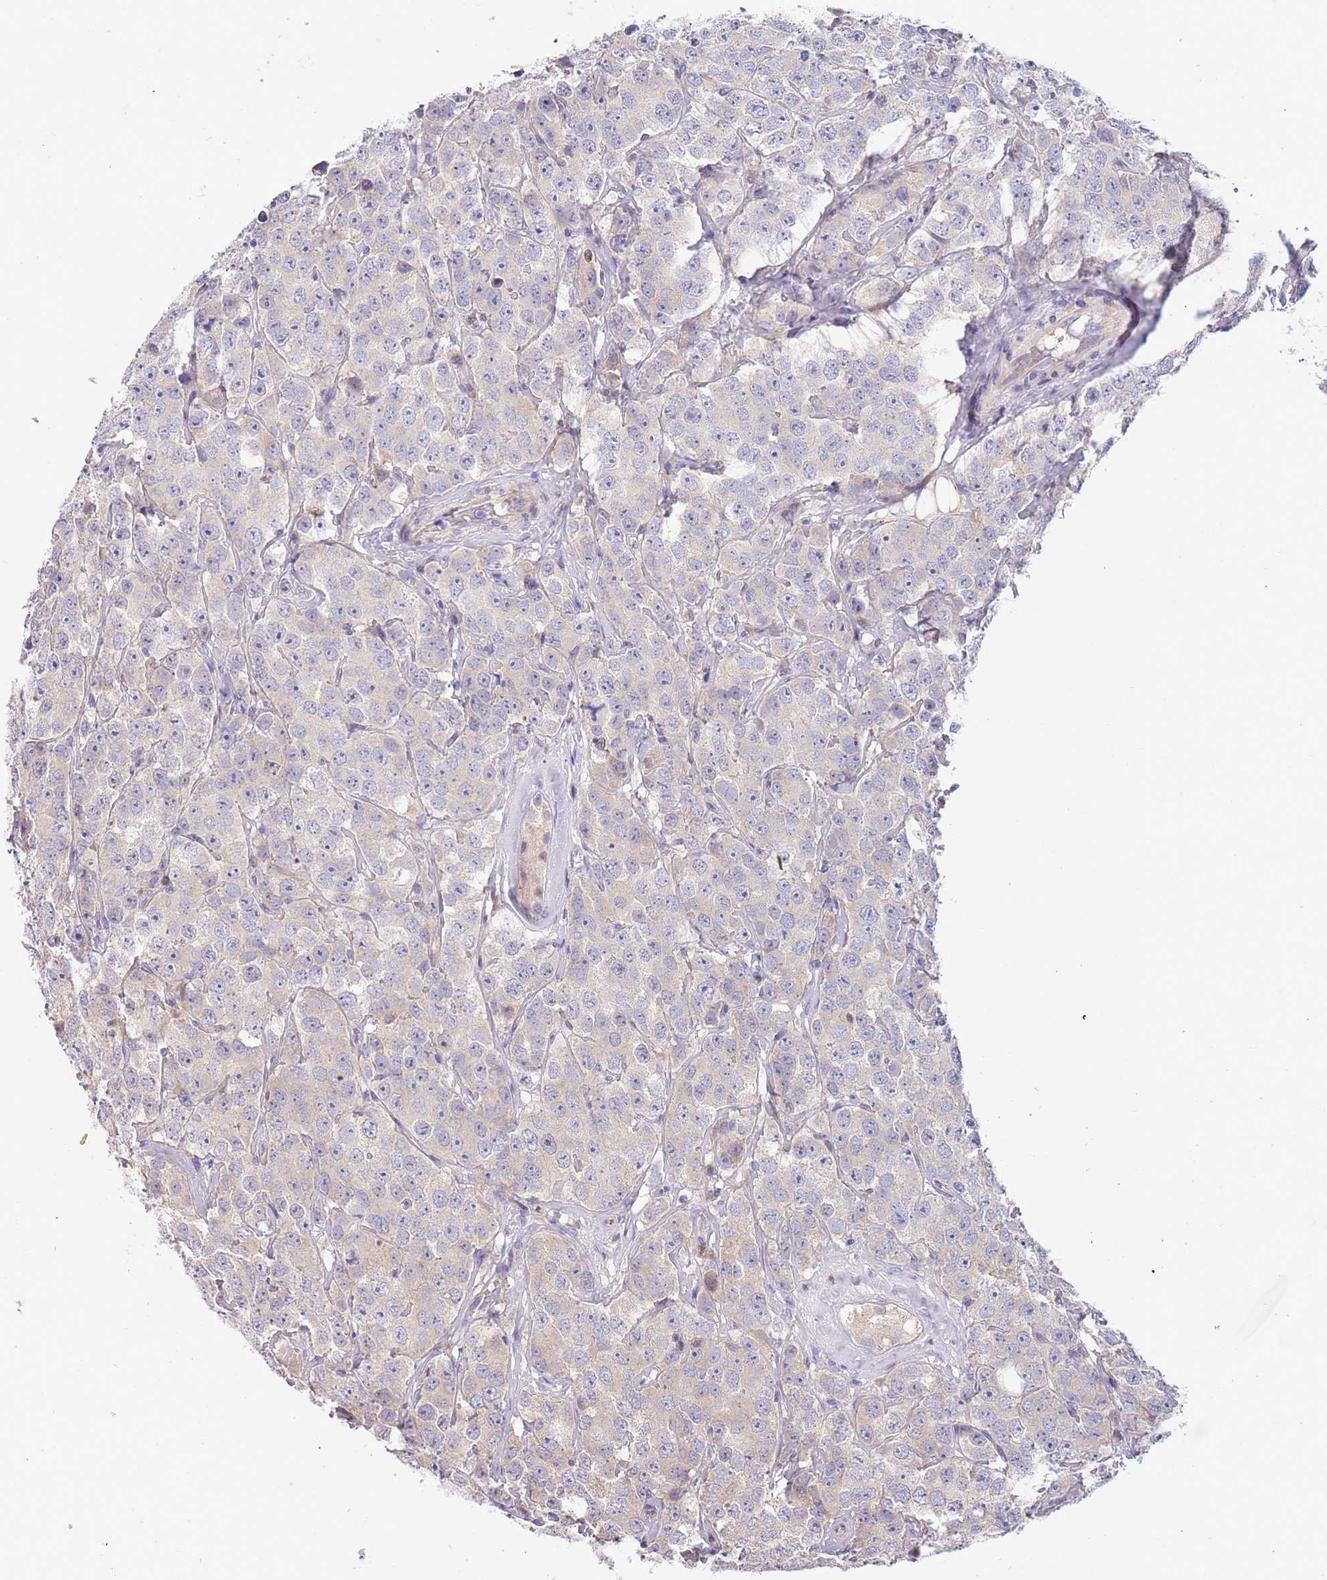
{"staining": {"intensity": "negative", "quantity": "none", "location": "none"}, "tissue": "testis cancer", "cell_type": "Tumor cells", "image_type": "cancer", "snomed": [{"axis": "morphology", "description": "Seminoma, NOS"}, {"axis": "topography", "description": "Testis"}], "caption": "Tumor cells are negative for brown protein staining in testis cancer.", "gene": "CABYR", "patient": {"sex": "male", "age": 28}}